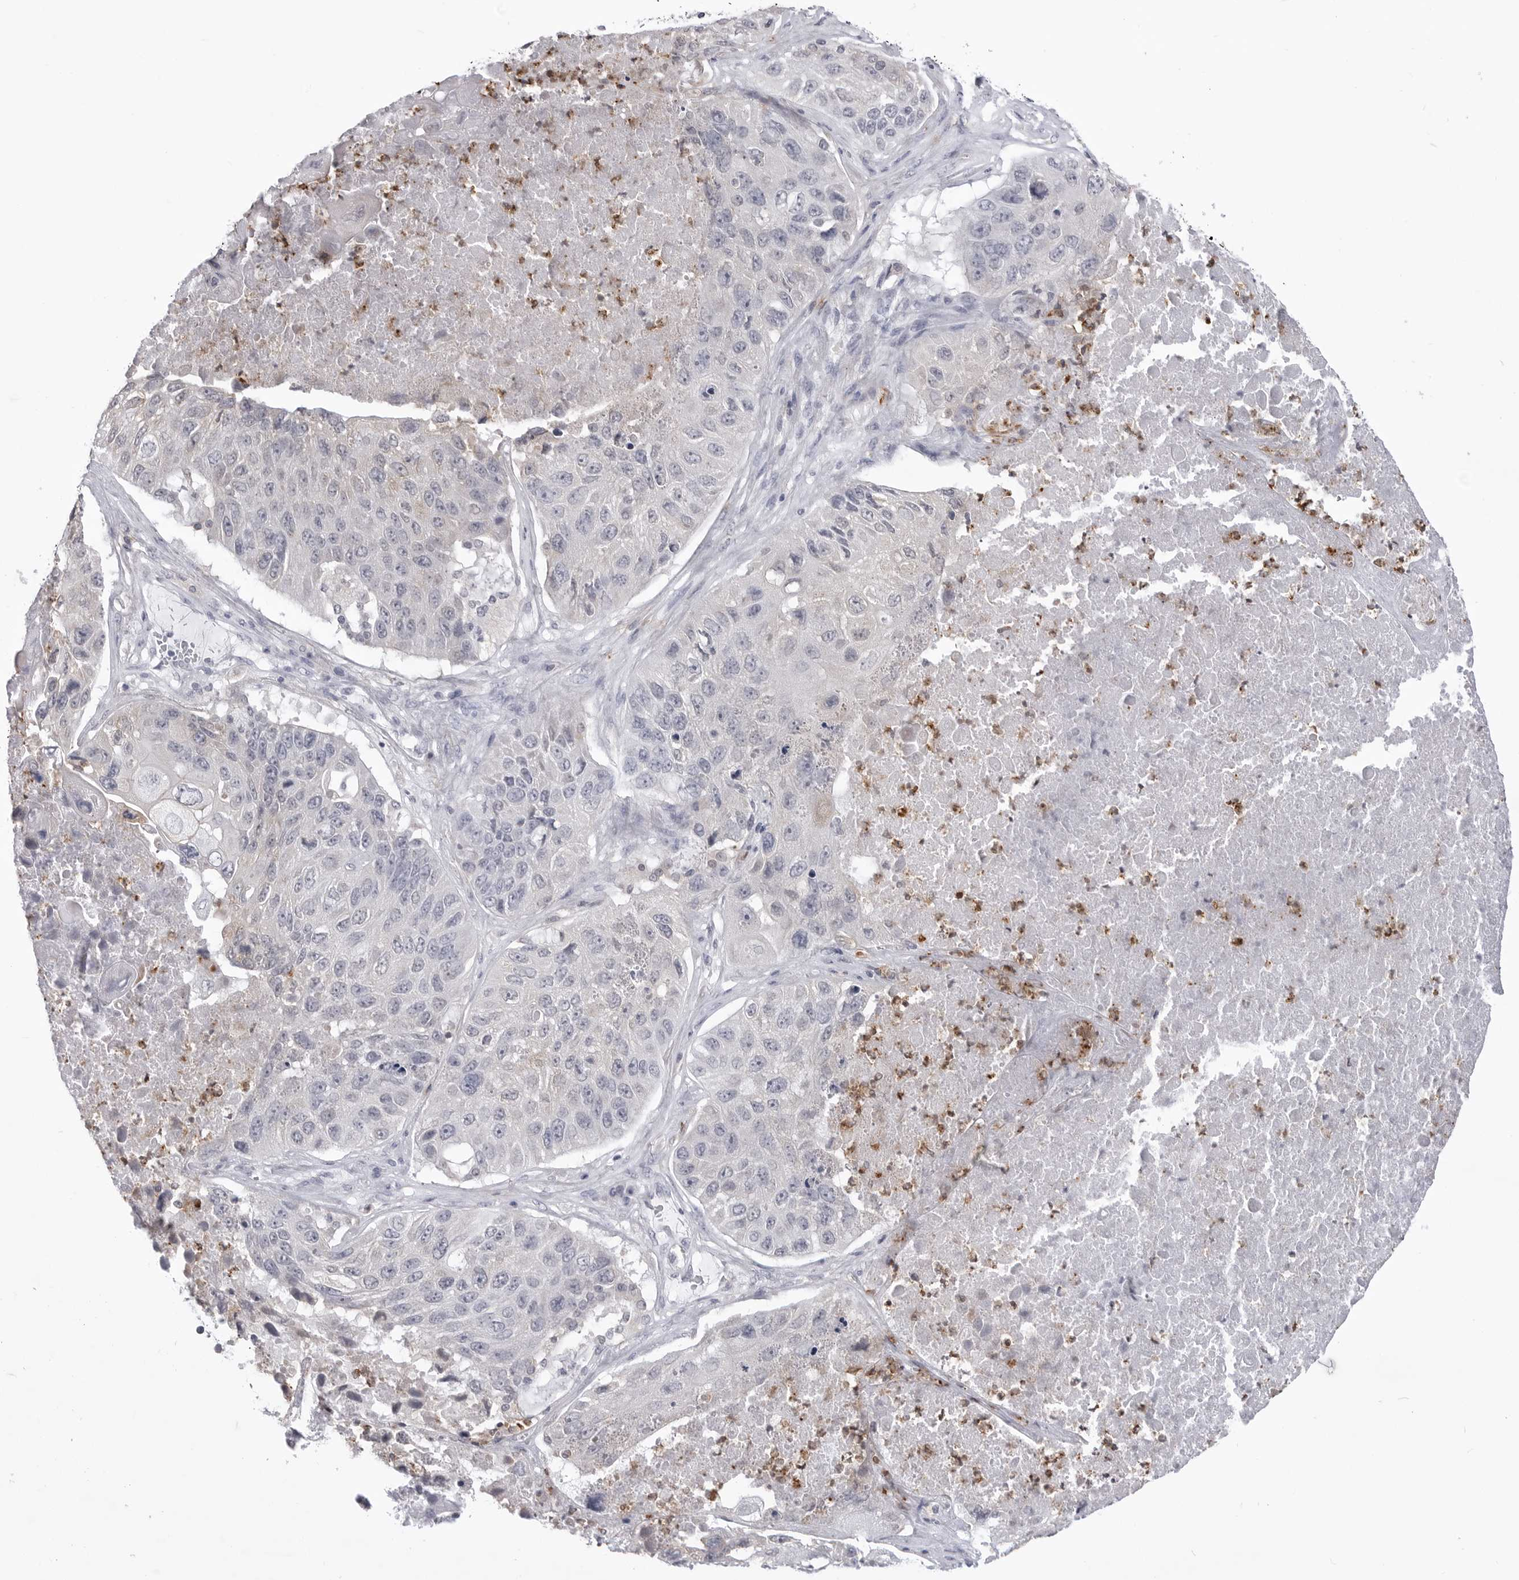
{"staining": {"intensity": "negative", "quantity": "none", "location": "none"}, "tissue": "lung cancer", "cell_type": "Tumor cells", "image_type": "cancer", "snomed": [{"axis": "morphology", "description": "Squamous cell carcinoma, NOS"}, {"axis": "topography", "description": "Lung"}], "caption": "An image of human squamous cell carcinoma (lung) is negative for staining in tumor cells.", "gene": "STAP2", "patient": {"sex": "male", "age": 61}}